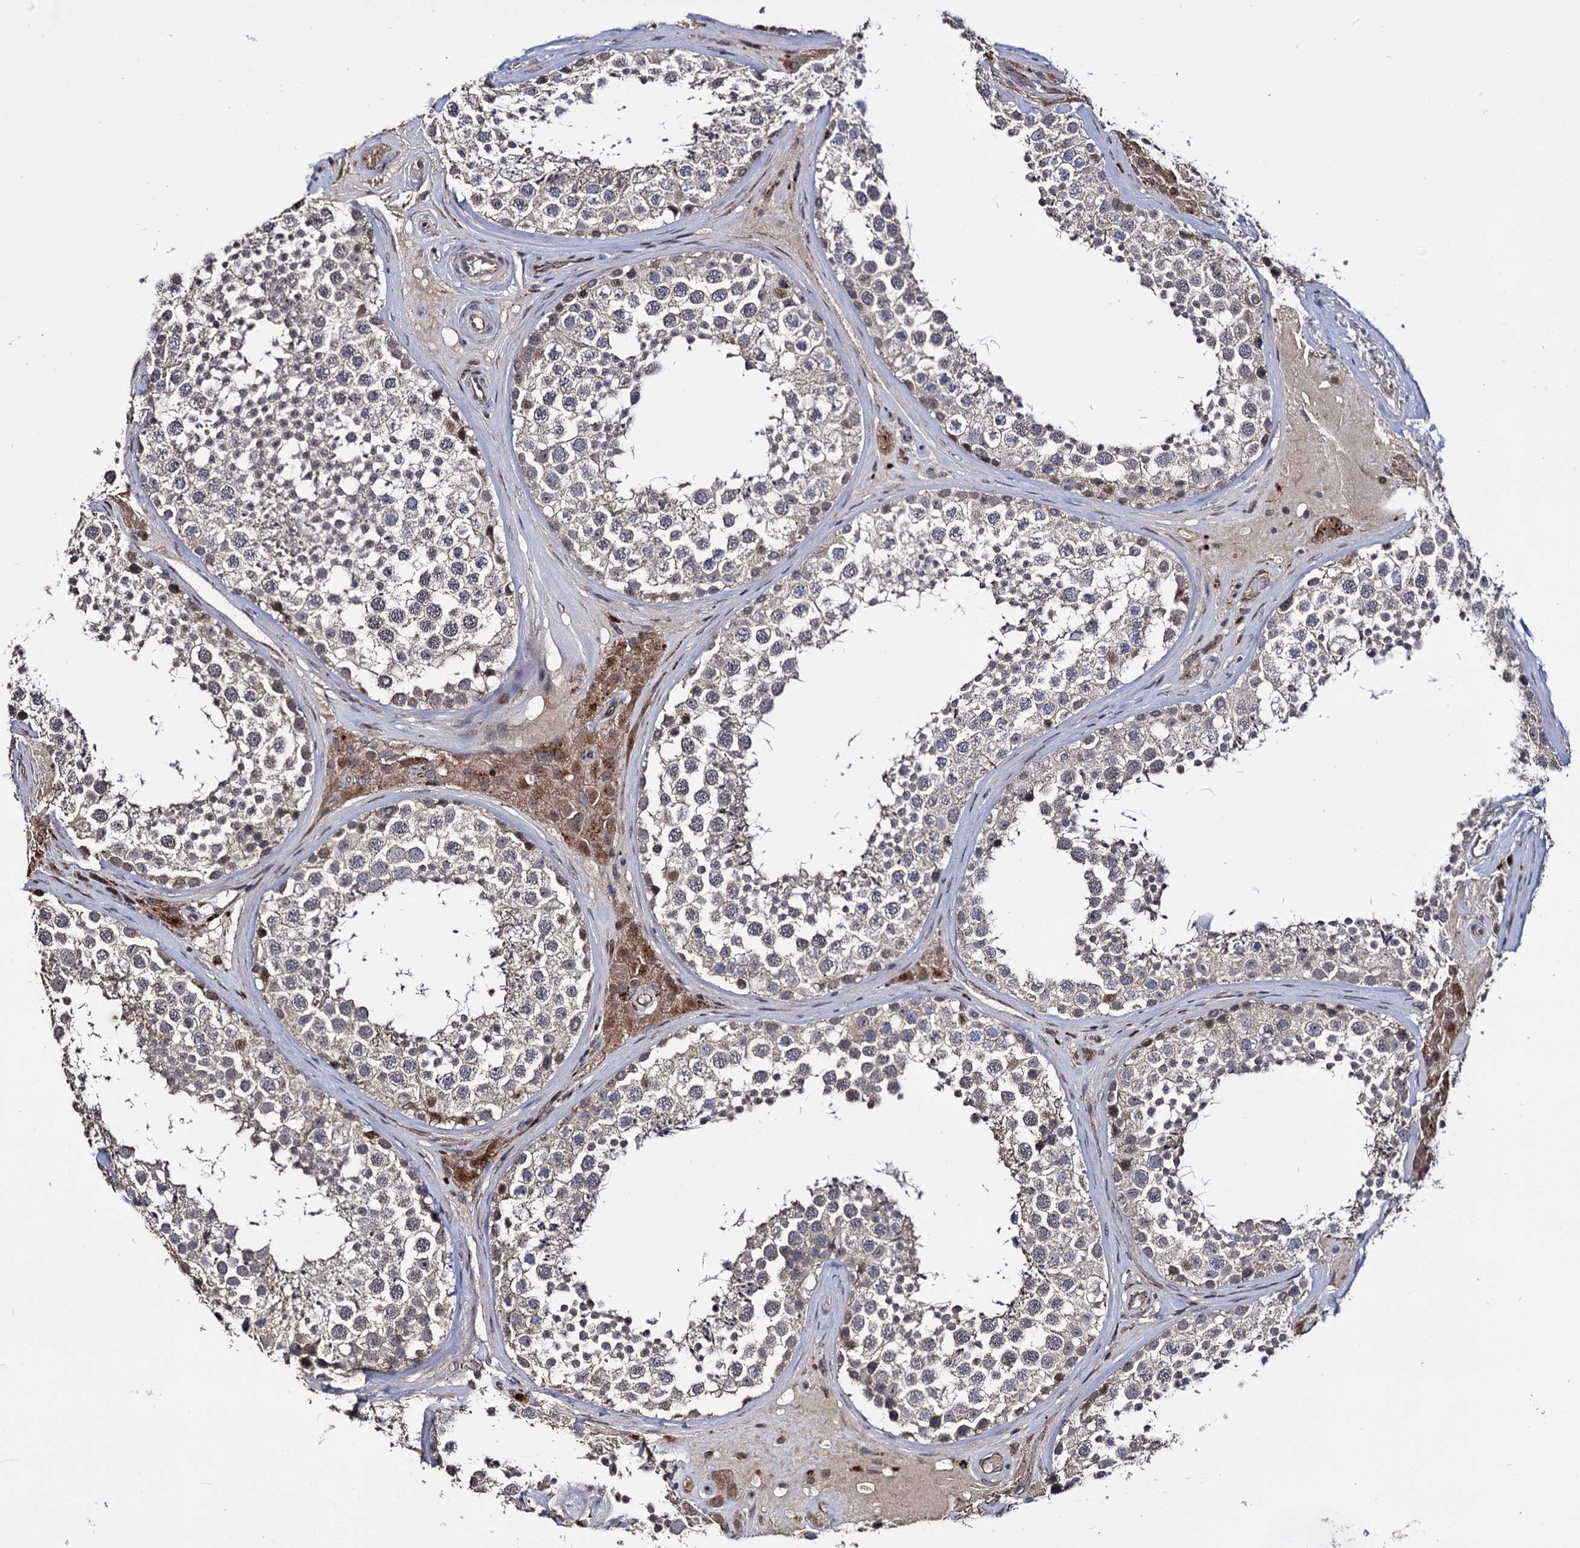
{"staining": {"intensity": "moderate", "quantity": "<25%", "location": "nuclear"}, "tissue": "testis", "cell_type": "Cells in seminiferous ducts", "image_type": "normal", "snomed": [{"axis": "morphology", "description": "Normal tissue, NOS"}, {"axis": "topography", "description": "Testis"}], "caption": "High-power microscopy captured an immunohistochemistry (IHC) micrograph of normal testis, revealing moderate nuclear staining in approximately <25% of cells in seminiferous ducts.", "gene": "MICAL2", "patient": {"sex": "male", "age": 46}}